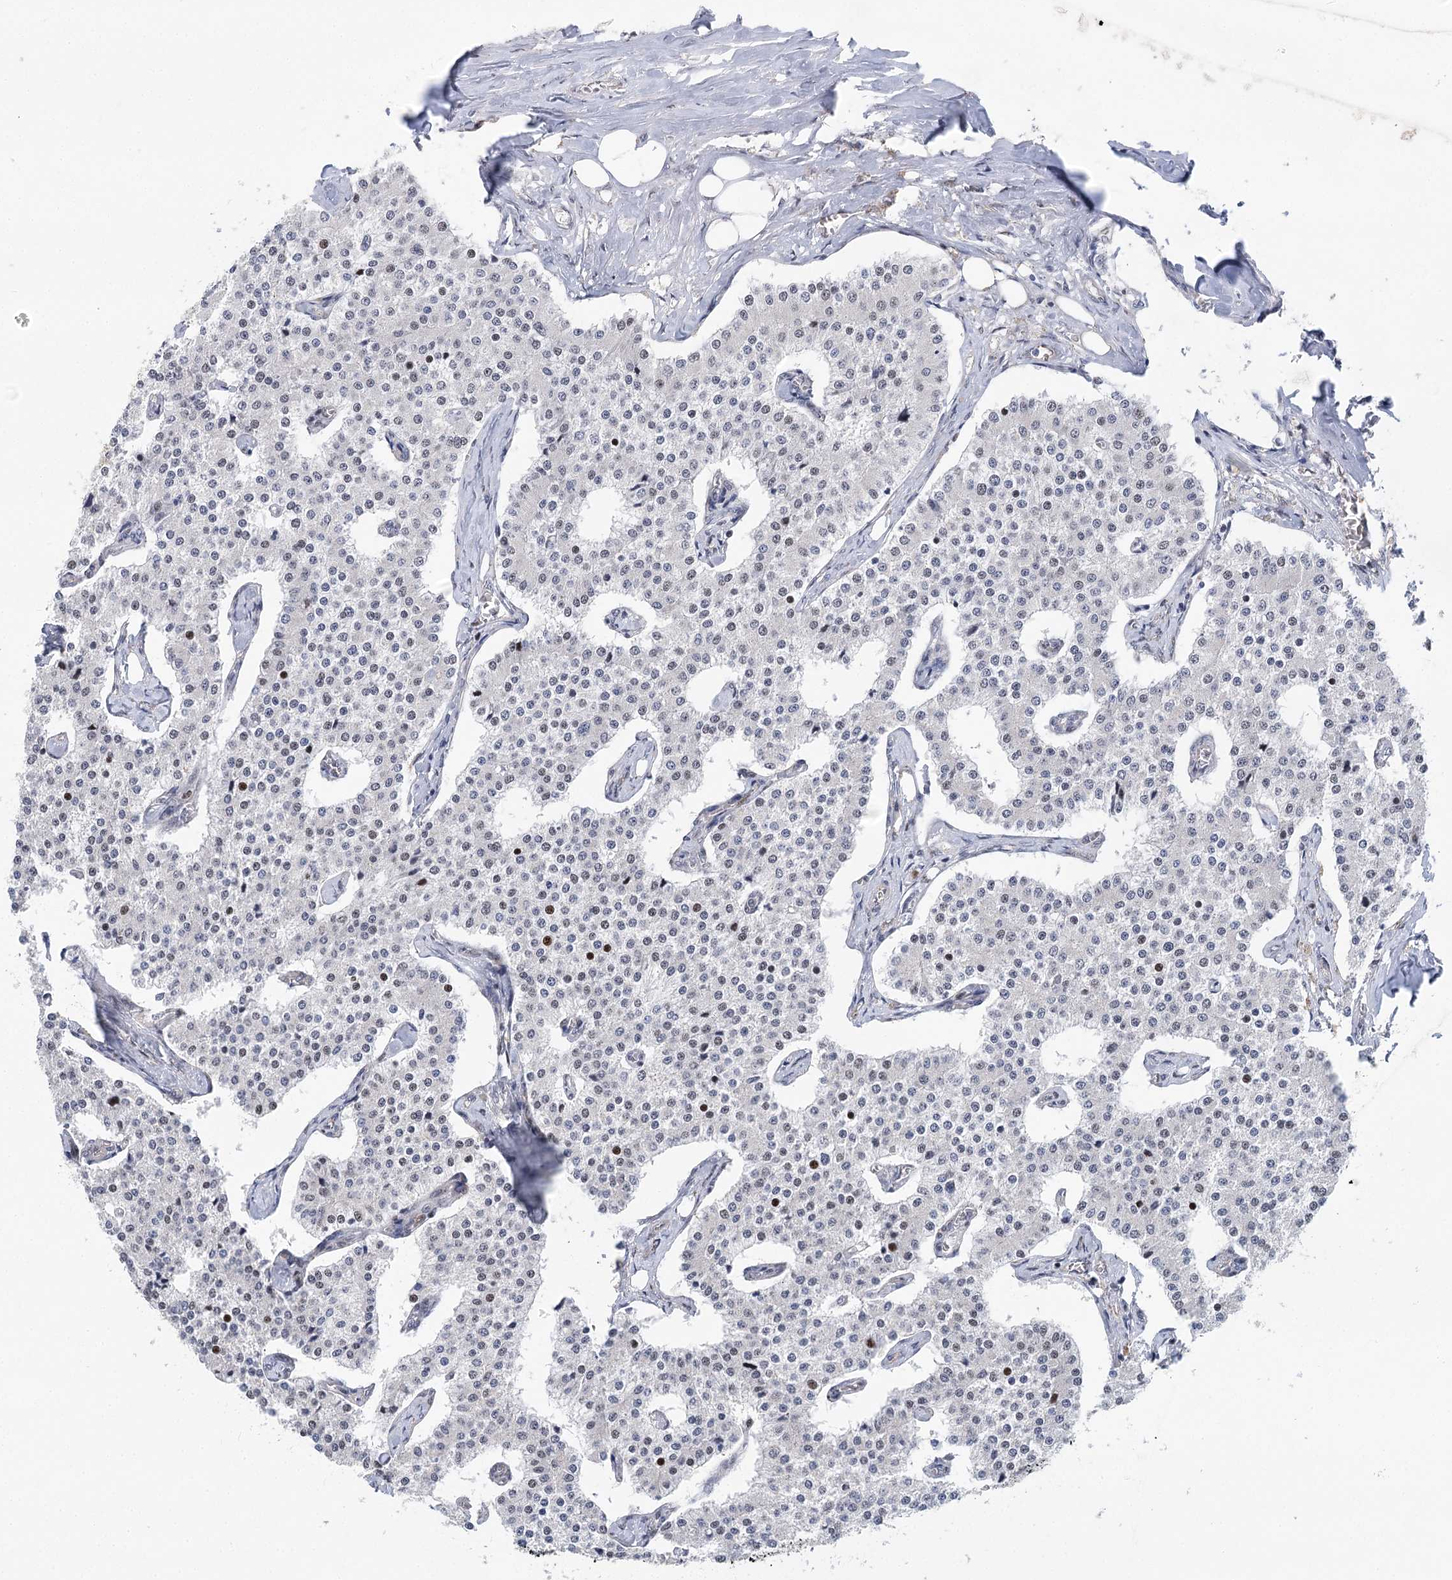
{"staining": {"intensity": "negative", "quantity": "none", "location": "none"}, "tissue": "carcinoid", "cell_type": "Tumor cells", "image_type": "cancer", "snomed": [{"axis": "morphology", "description": "Carcinoid, malignant, NOS"}, {"axis": "topography", "description": "Colon"}], "caption": "An immunohistochemistry image of carcinoid is shown. There is no staining in tumor cells of carcinoid. Nuclei are stained in blue.", "gene": "CAMTA1", "patient": {"sex": "female", "age": 52}}